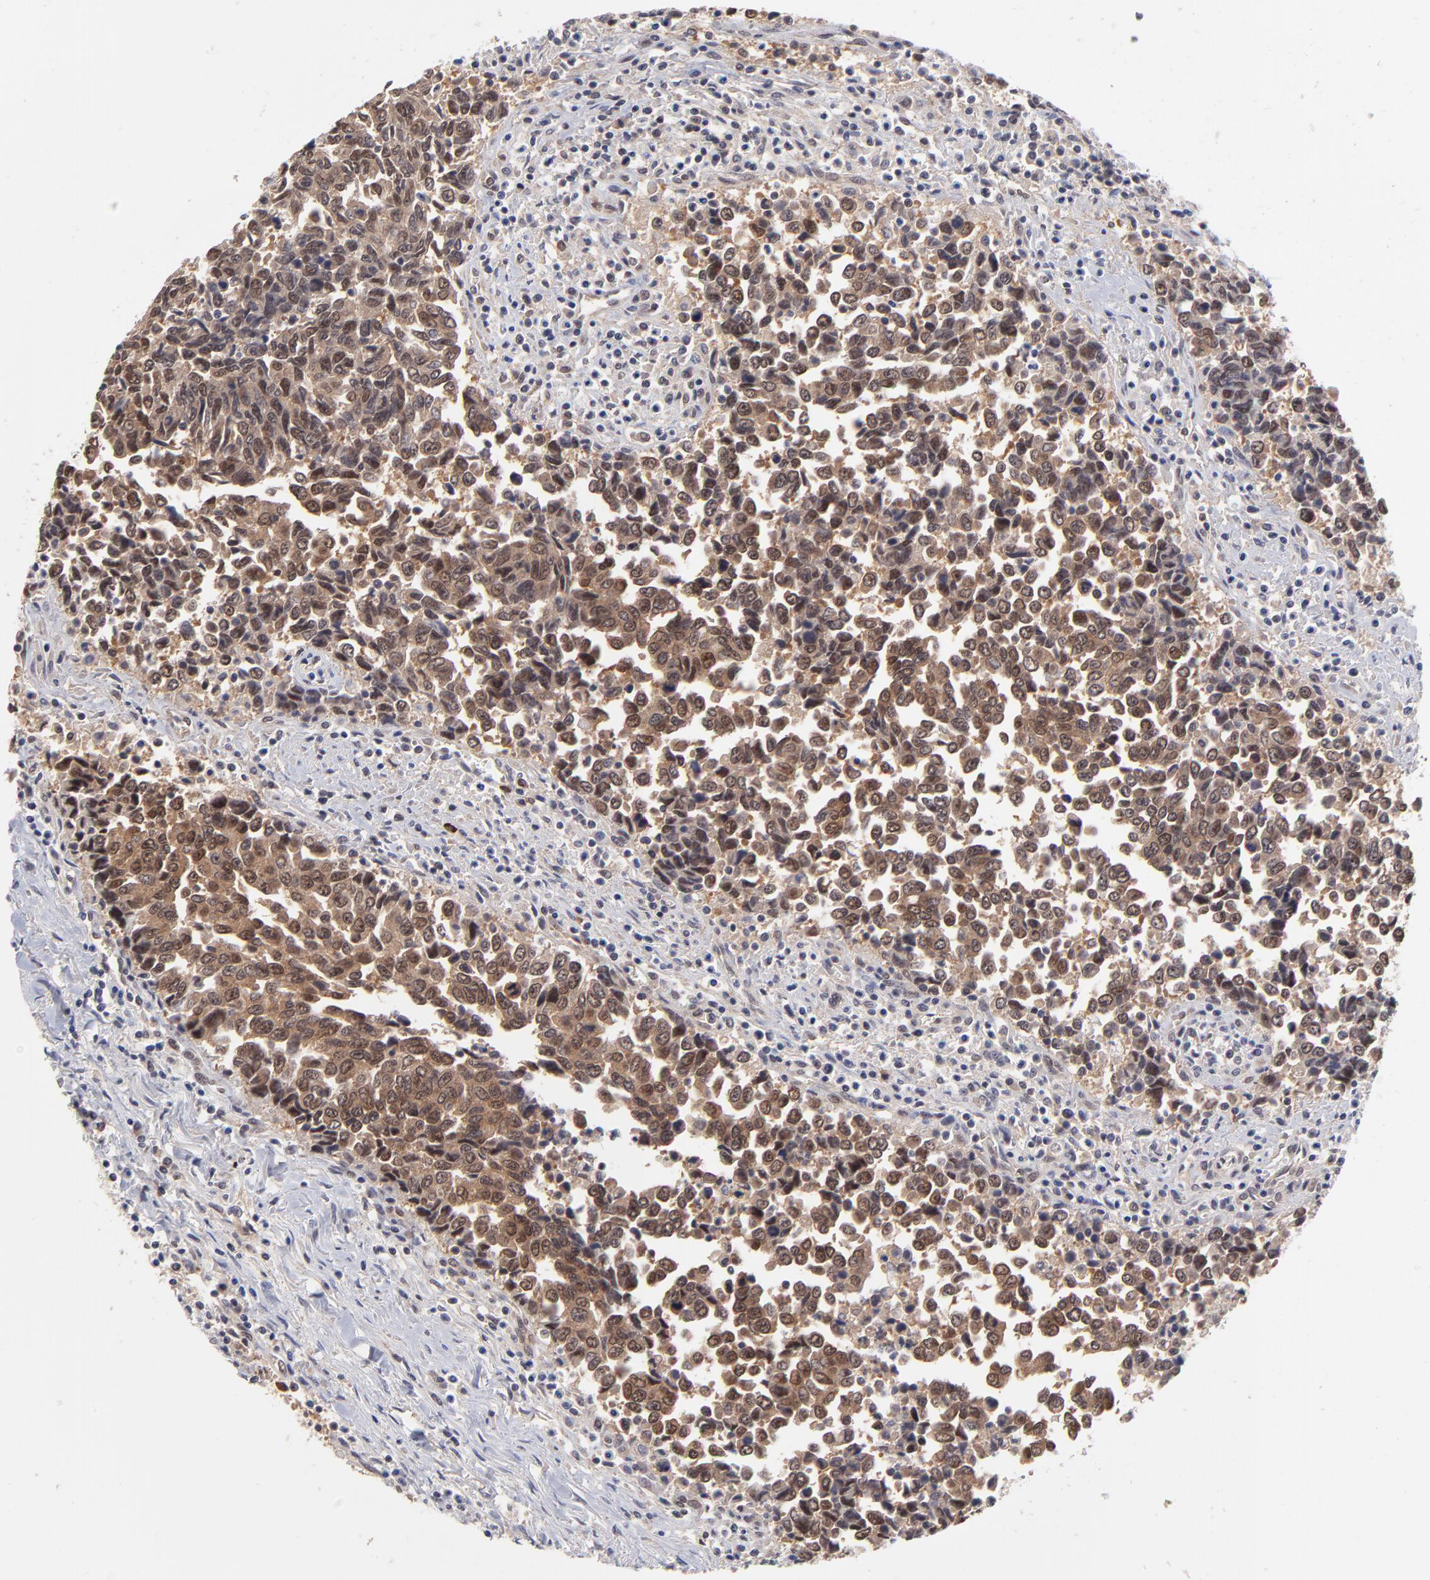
{"staining": {"intensity": "moderate", "quantity": ">75%", "location": "cytoplasmic/membranous,nuclear"}, "tissue": "urothelial cancer", "cell_type": "Tumor cells", "image_type": "cancer", "snomed": [{"axis": "morphology", "description": "Urothelial carcinoma, High grade"}, {"axis": "topography", "description": "Urinary bladder"}], "caption": "Urothelial cancer stained with a brown dye demonstrates moderate cytoplasmic/membranous and nuclear positive expression in approximately >75% of tumor cells.", "gene": "UBE2E3", "patient": {"sex": "male", "age": 86}}